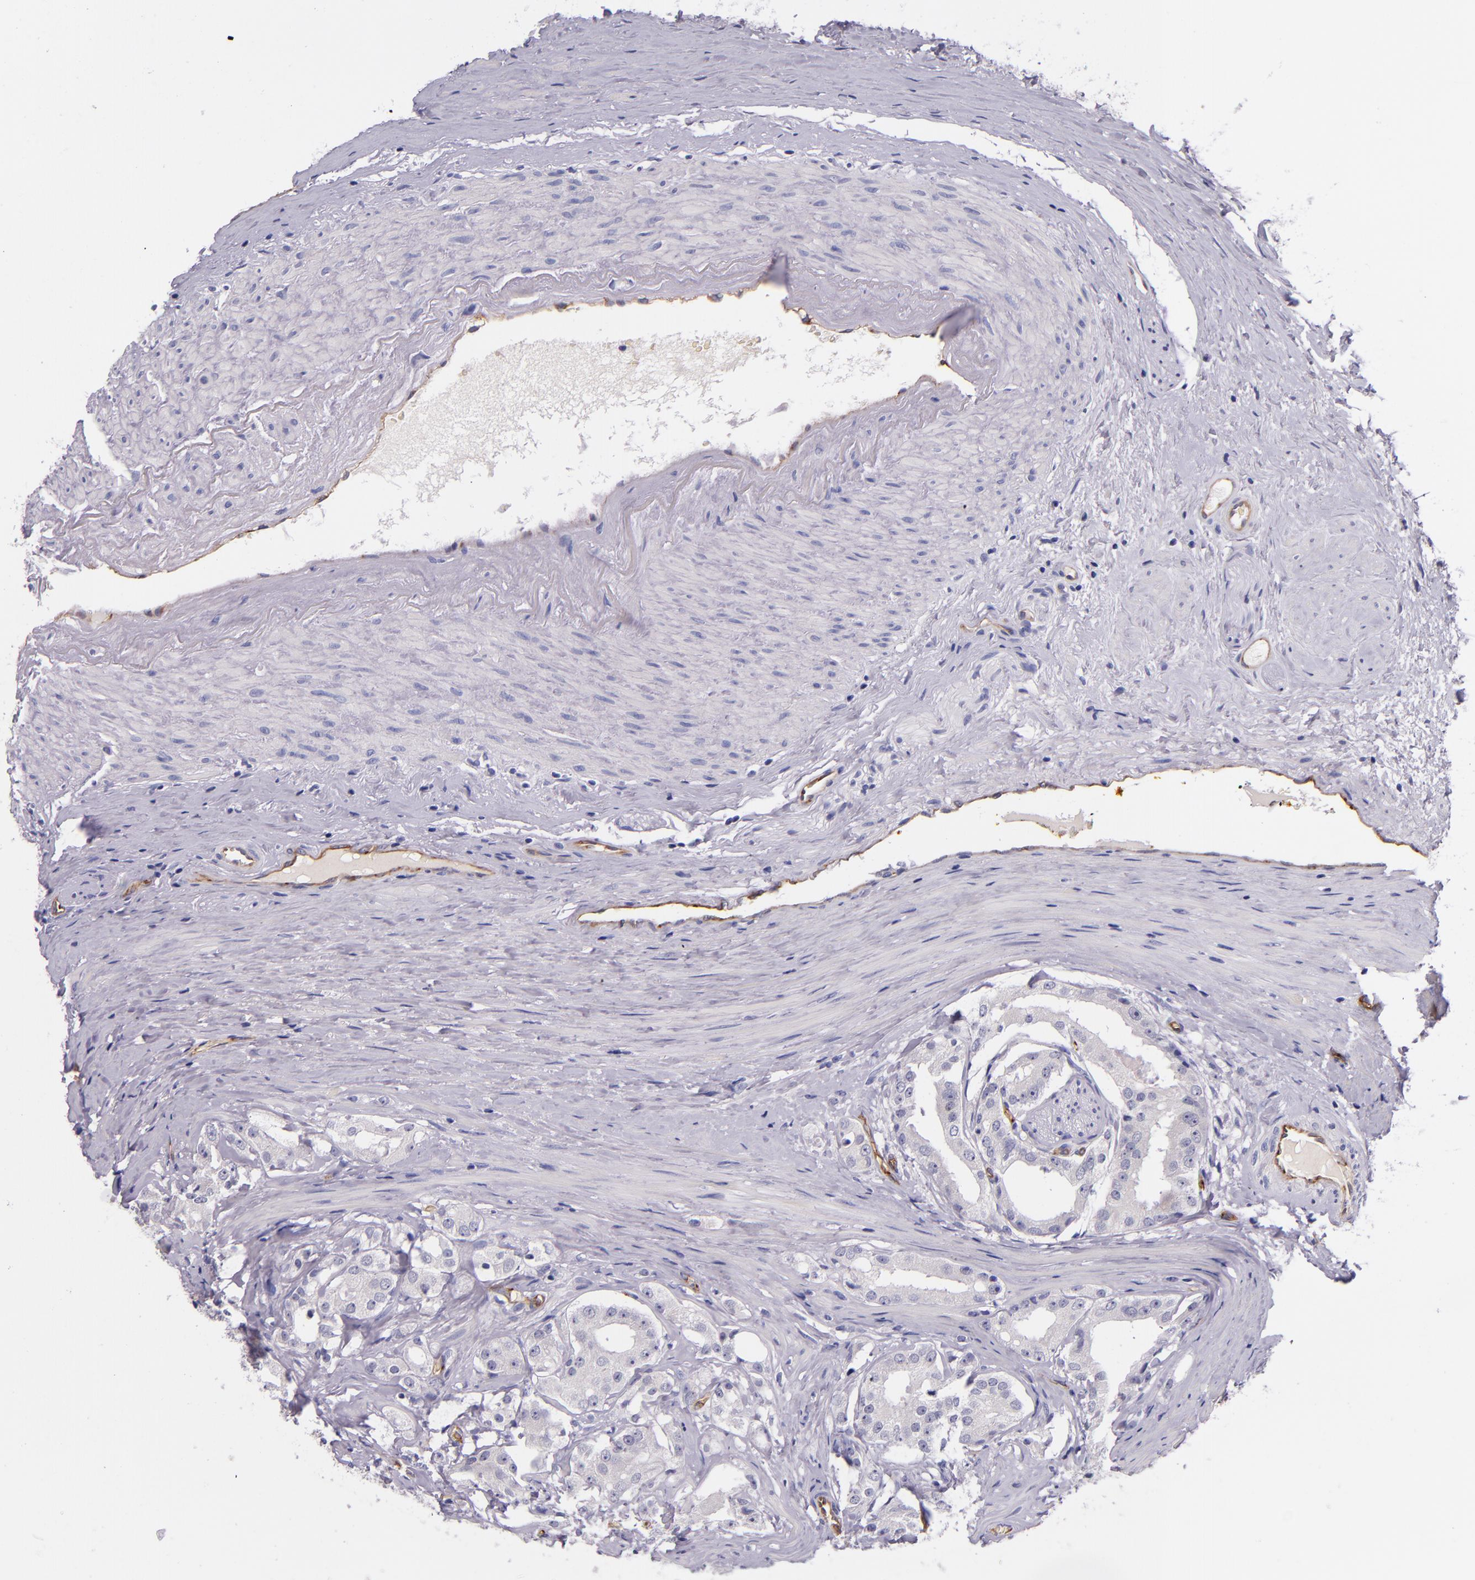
{"staining": {"intensity": "negative", "quantity": "none", "location": "none"}, "tissue": "prostate cancer", "cell_type": "Tumor cells", "image_type": "cancer", "snomed": [{"axis": "morphology", "description": "Adenocarcinoma, High grade"}, {"axis": "topography", "description": "Prostate"}], "caption": "Human prostate cancer (adenocarcinoma (high-grade)) stained for a protein using immunohistochemistry demonstrates no positivity in tumor cells.", "gene": "NOS3", "patient": {"sex": "male", "age": 68}}